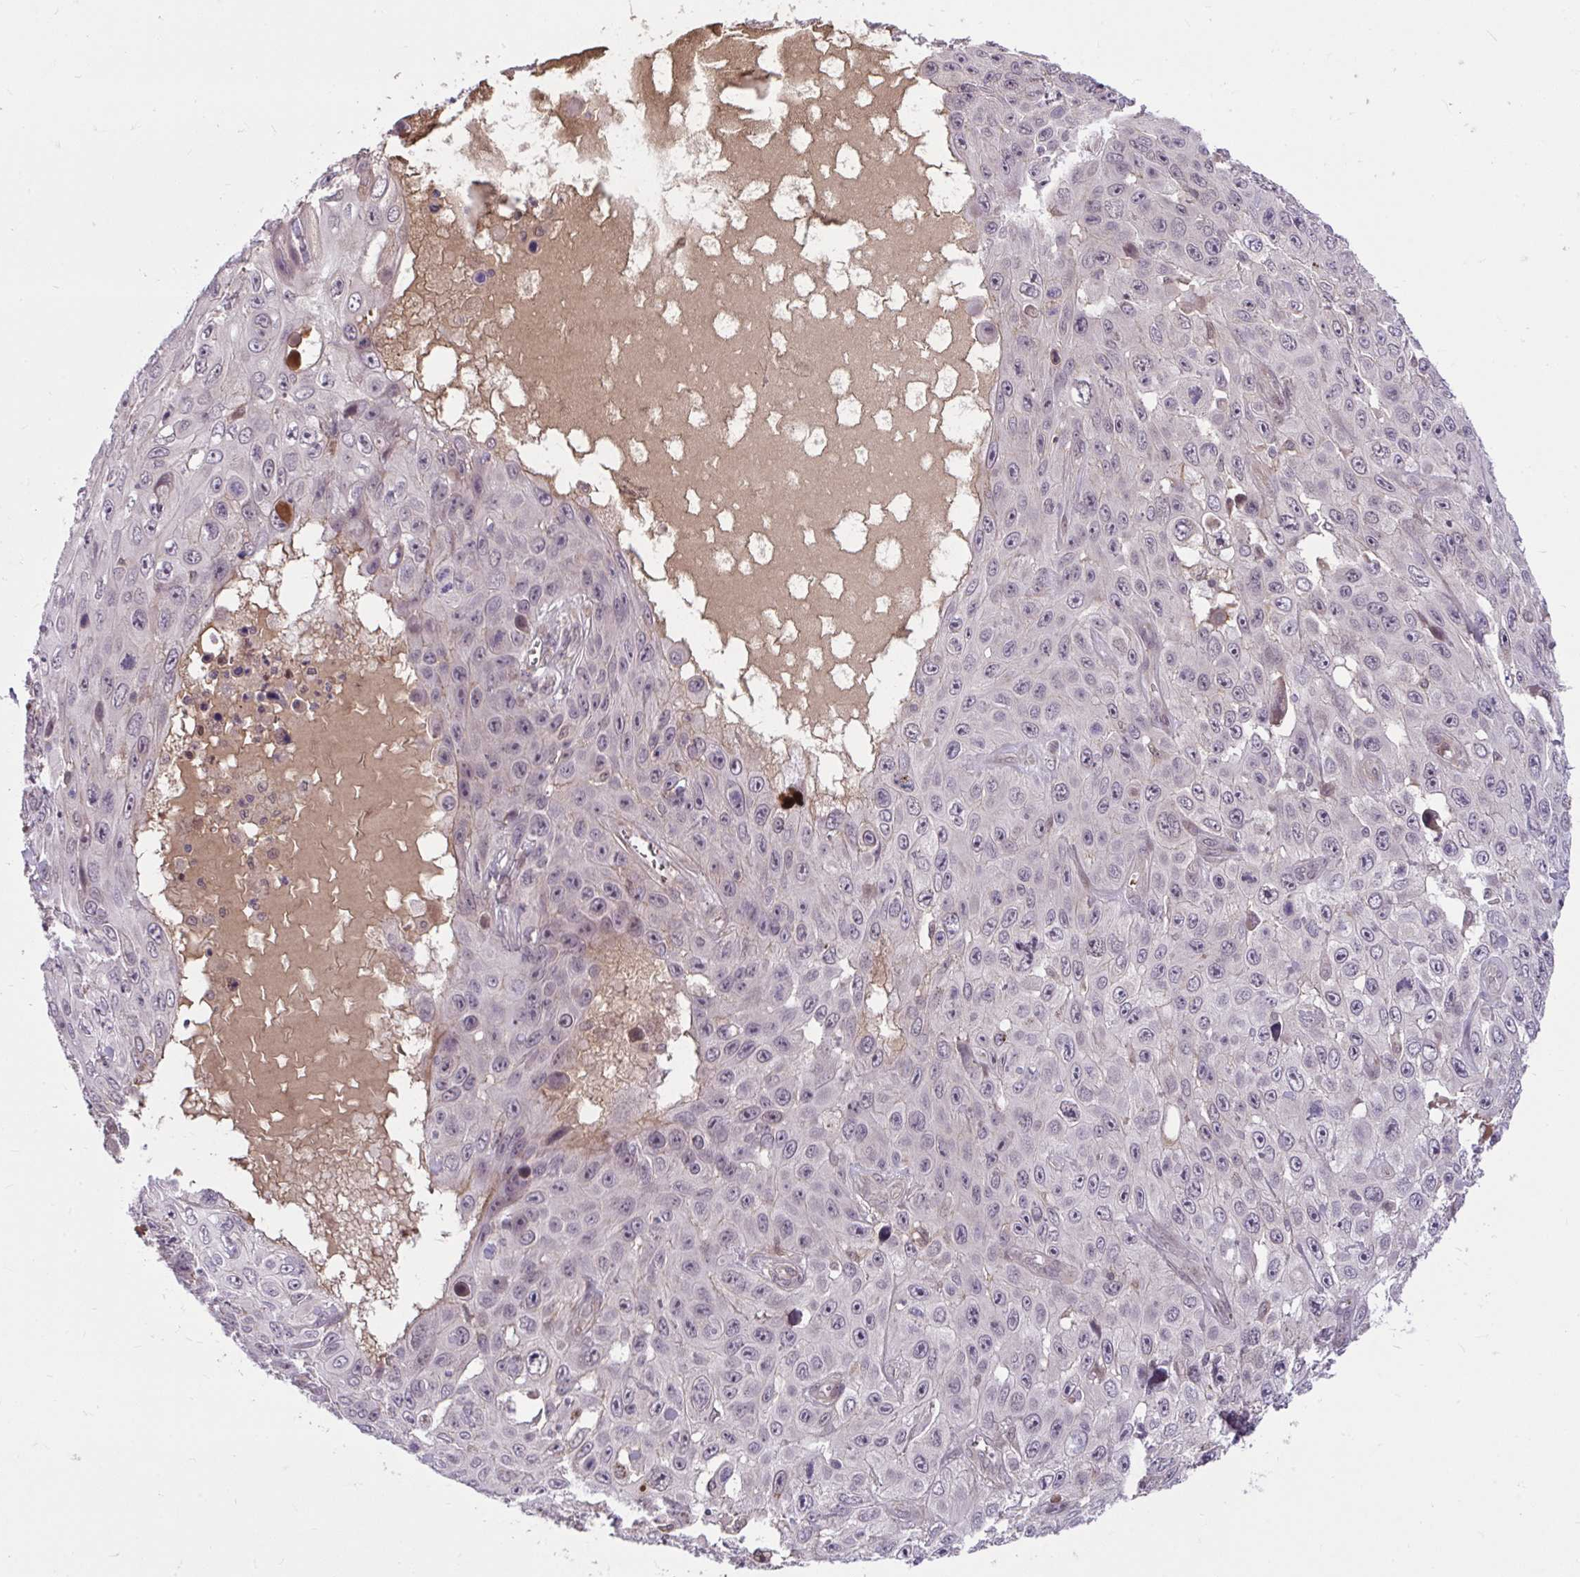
{"staining": {"intensity": "weak", "quantity": "<25%", "location": "nuclear"}, "tissue": "skin cancer", "cell_type": "Tumor cells", "image_type": "cancer", "snomed": [{"axis": "morphology", "description": "Squamous cell carcinoma, NOS"}, {"axis": "topography", "description": "Skin"}], "caption": "This is a histopathology image of immunohistochemistry (IHC) staining of skin cancer (squamous cell carcinoma), which shows no expression in tumor cells.", "gene": "ZSCAN9", "patient": {"sex": "male", "age": 82}}